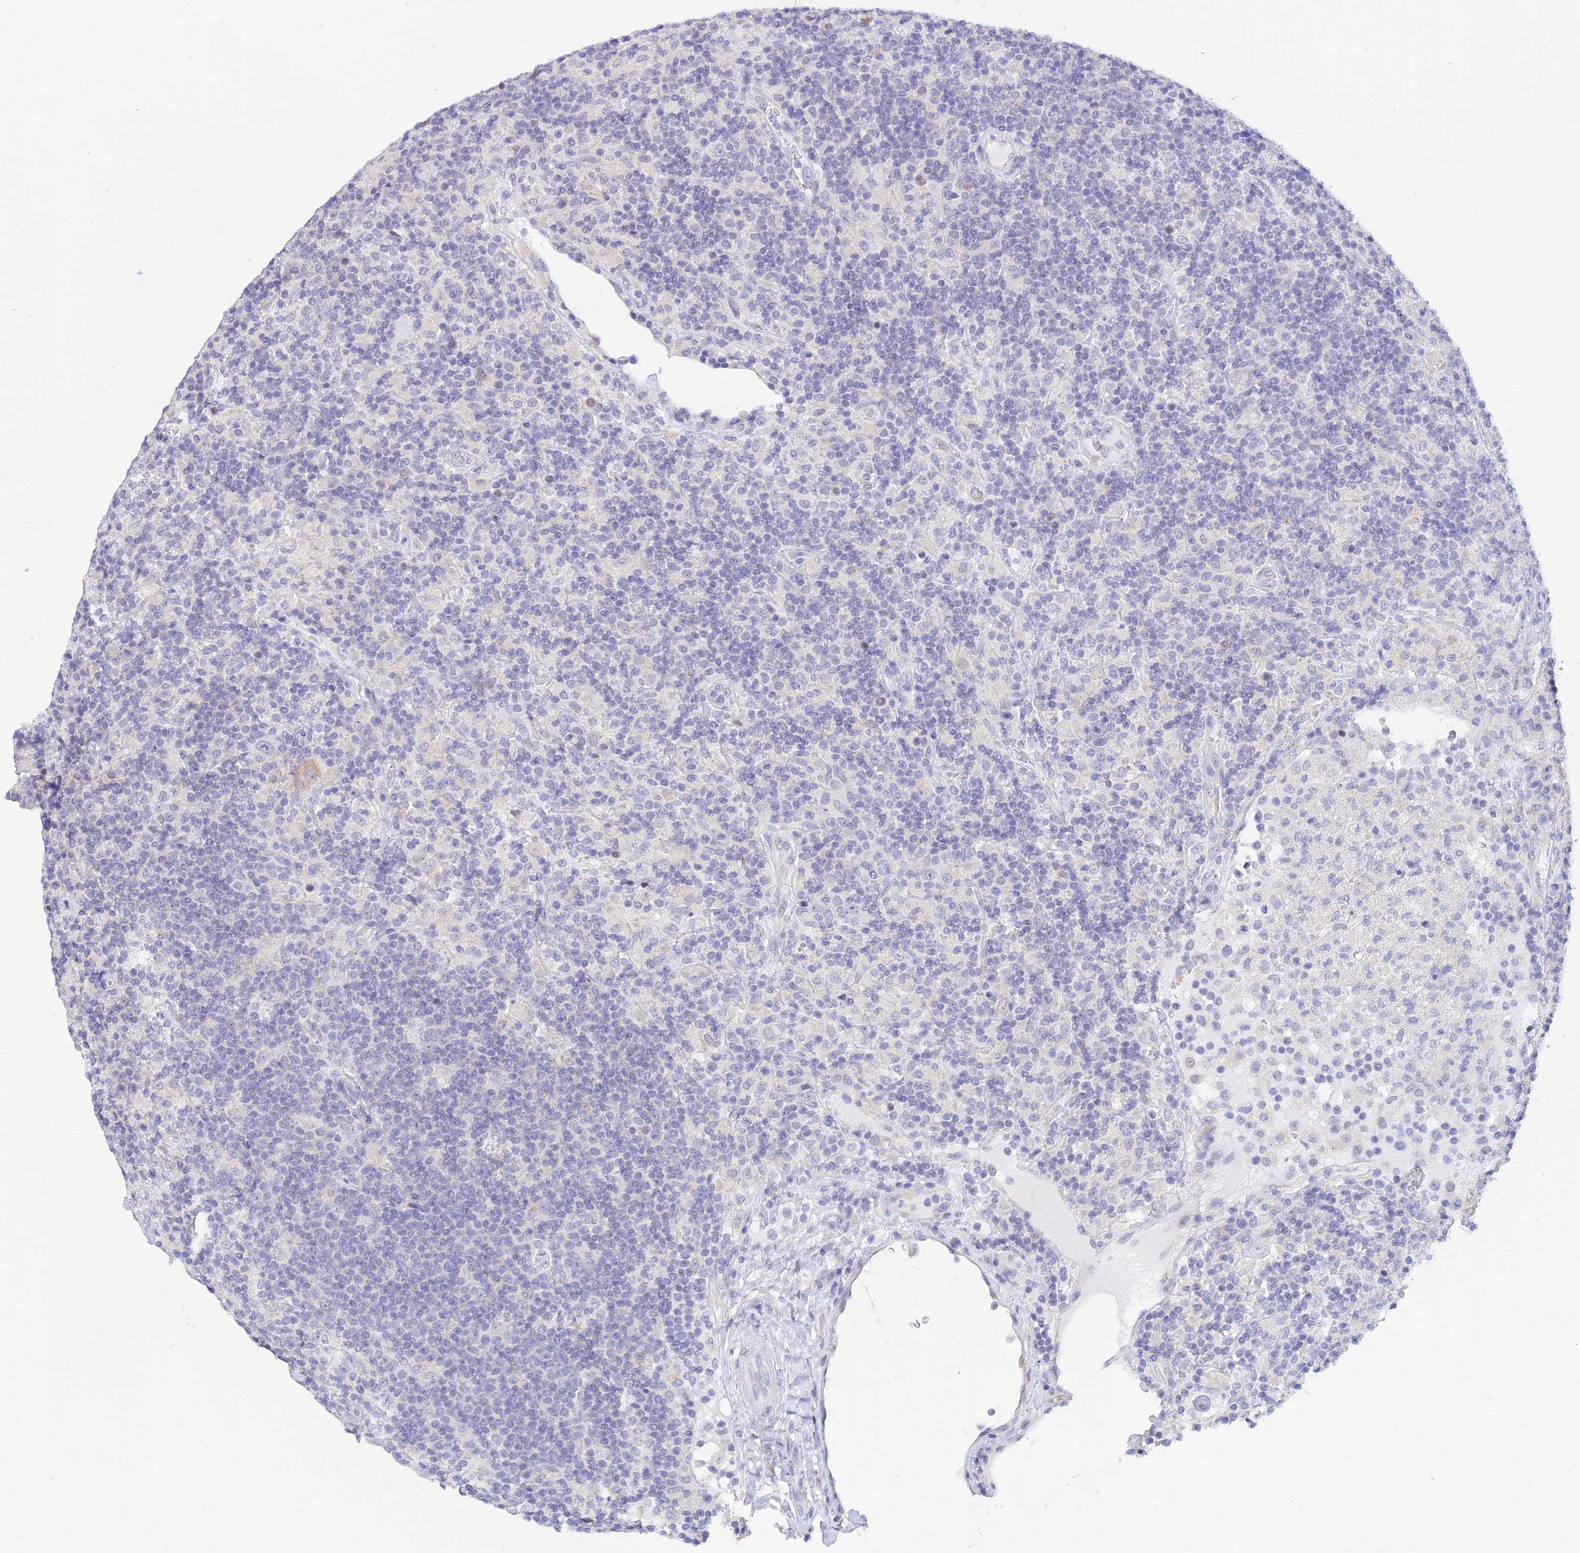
{"staining": {"intensity": "negative", "quantity": "none", "location": "none"}, "tissue": "lymphoma", "cell_type": "Tumor cells", "image_type": "cancer", "snomed": [{"axis": "morphology", "description": "Hodgkin's disease, NOS"}, {"axis": "topography", "description": "Lymph node"}], "caption": "Tumor cells are negative for protein expression in human lymphoma.", "gene": "INKA1", "patient": {"sex": "male", "age": 70}}